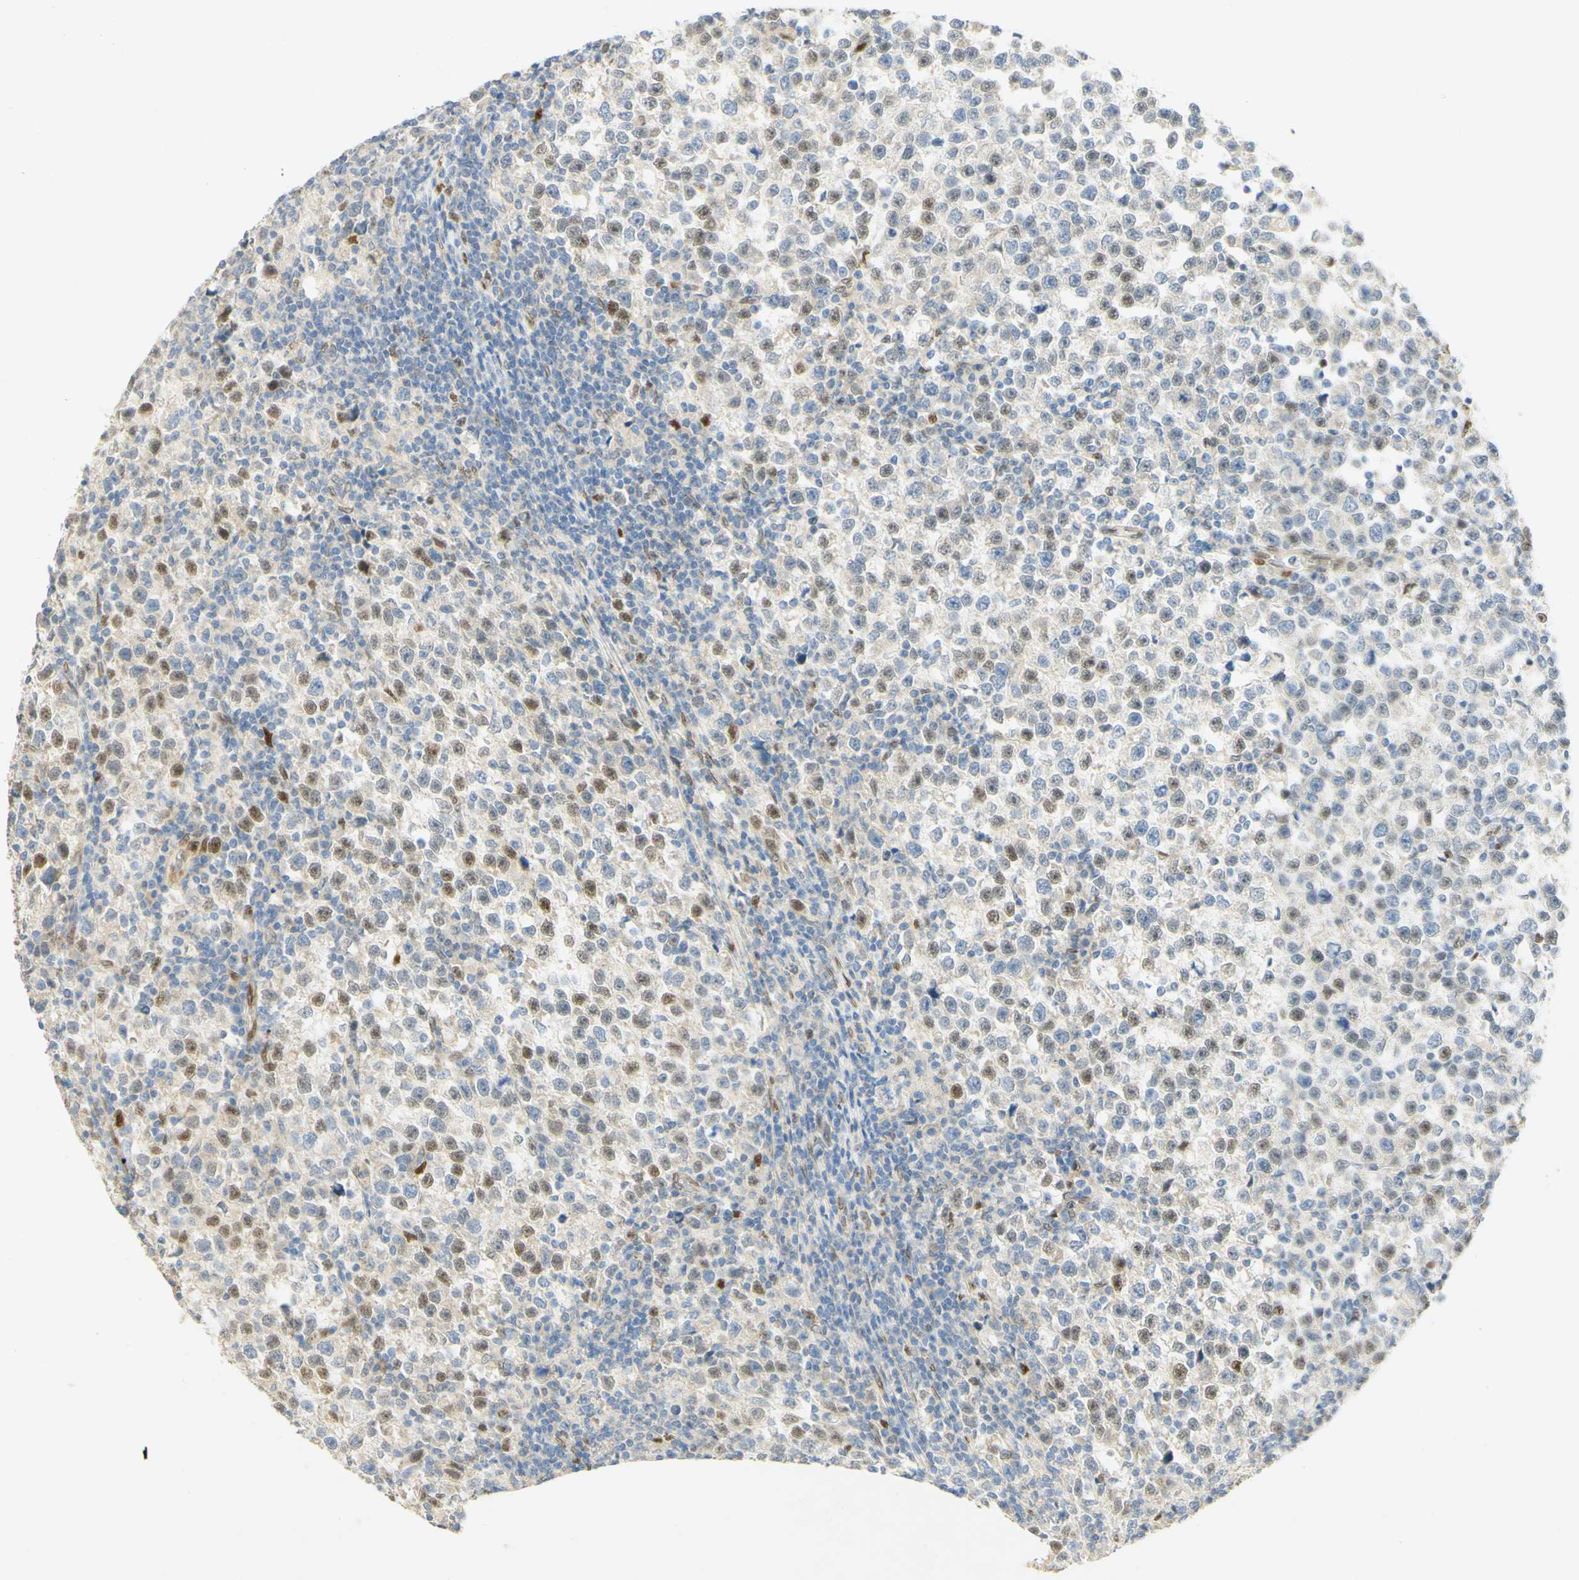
{"staining": {"intensity": "weak", "quantity": "25%-75%", "location": "nuclear"}, "tissue": "testis cancer", "cell_type": "Tumor cells", "image_type": "cancer", "snomed": [{"axis": "morphology", "description": "Seminoma, NOS"}, {"axis": "topography", "description": "Testis"}], "caption": "The histopathology image exhibits a brown stain indicating the presence of a protein in the nuclear of tumor cells in testis cancer.", "gene": "E2F1", "patient": {"sex": "male", "age": 43}}